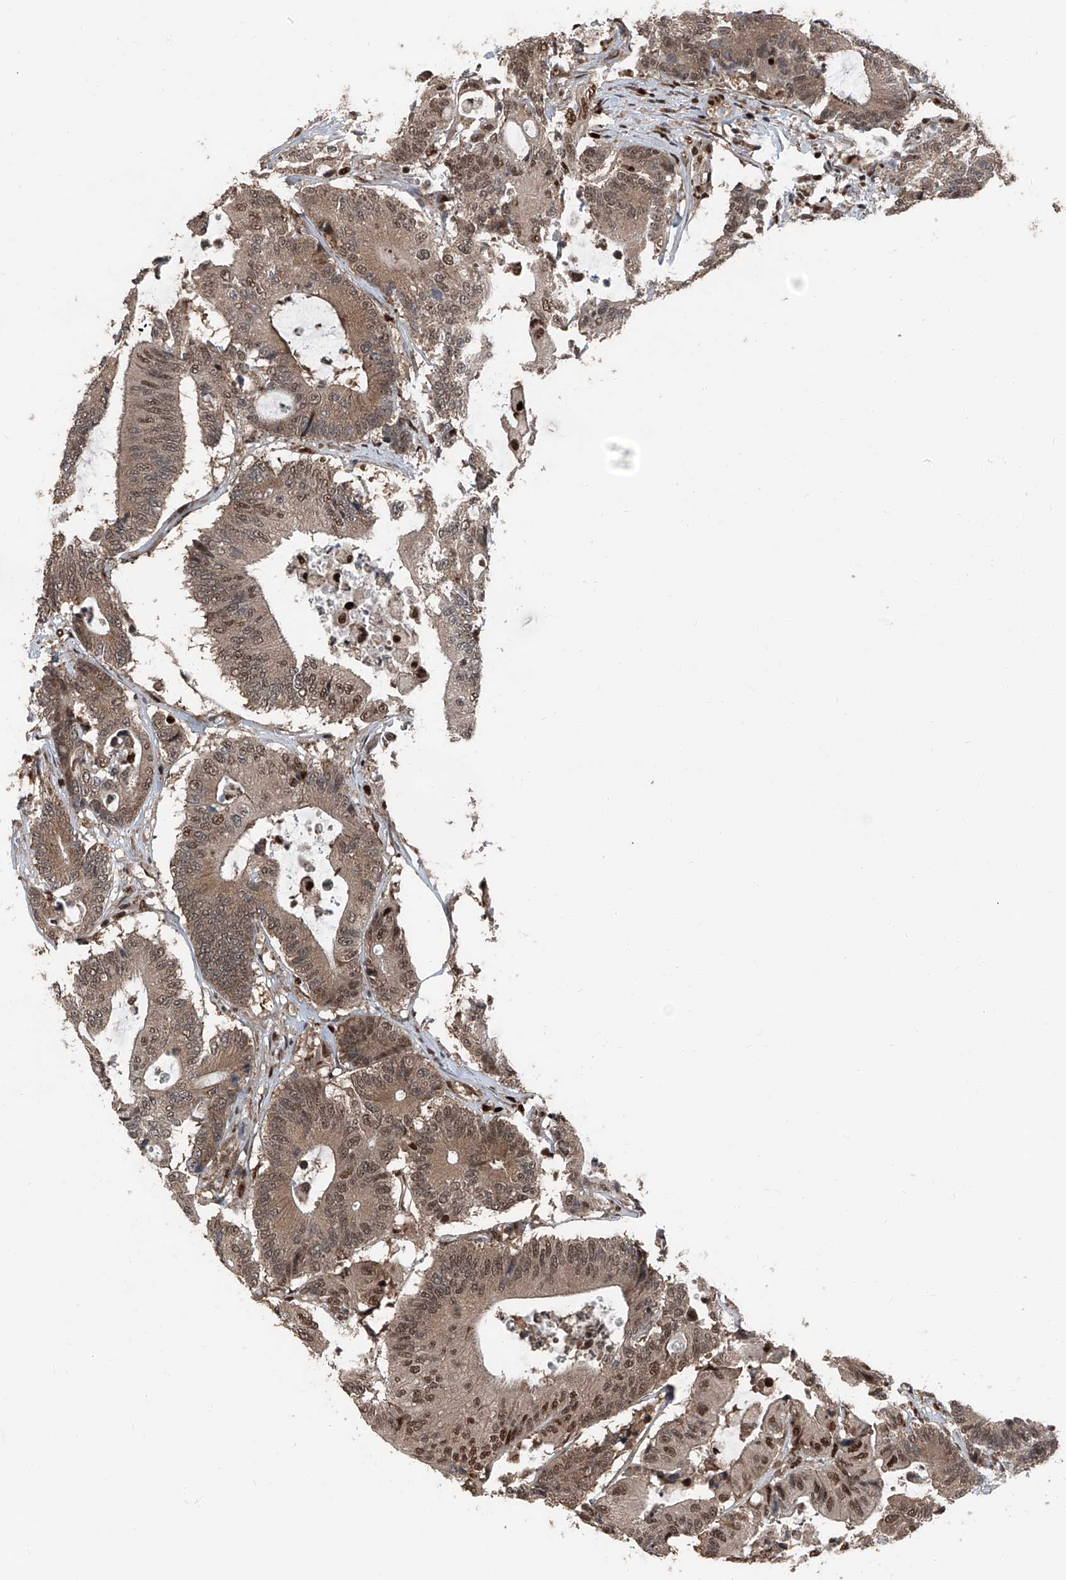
{"staining": {"intensity": "moderate", "quantity": ">75%", "location": "cytoplasmic/membranous,nuclear"}, "tissue": "colorectal cancer", "cell_type": "Tumor cells", "image_type": "cancer", "snomed": [{"axis": "morphology", "description": "Adenocarcinoma, NOS"}, {"axis": "topography", "description": "Colon"}], "caption": "Tumor cells demonstrate medium levels of moderate cytoplasmic/membranous and nuclear positivity in approximately >75% of cells in colorectal adenocarcinoma. (IHC, brightfield microscopy, high magnification).", "gene": "FKBP5", "patient": {"sex": "female", "age": 84}}